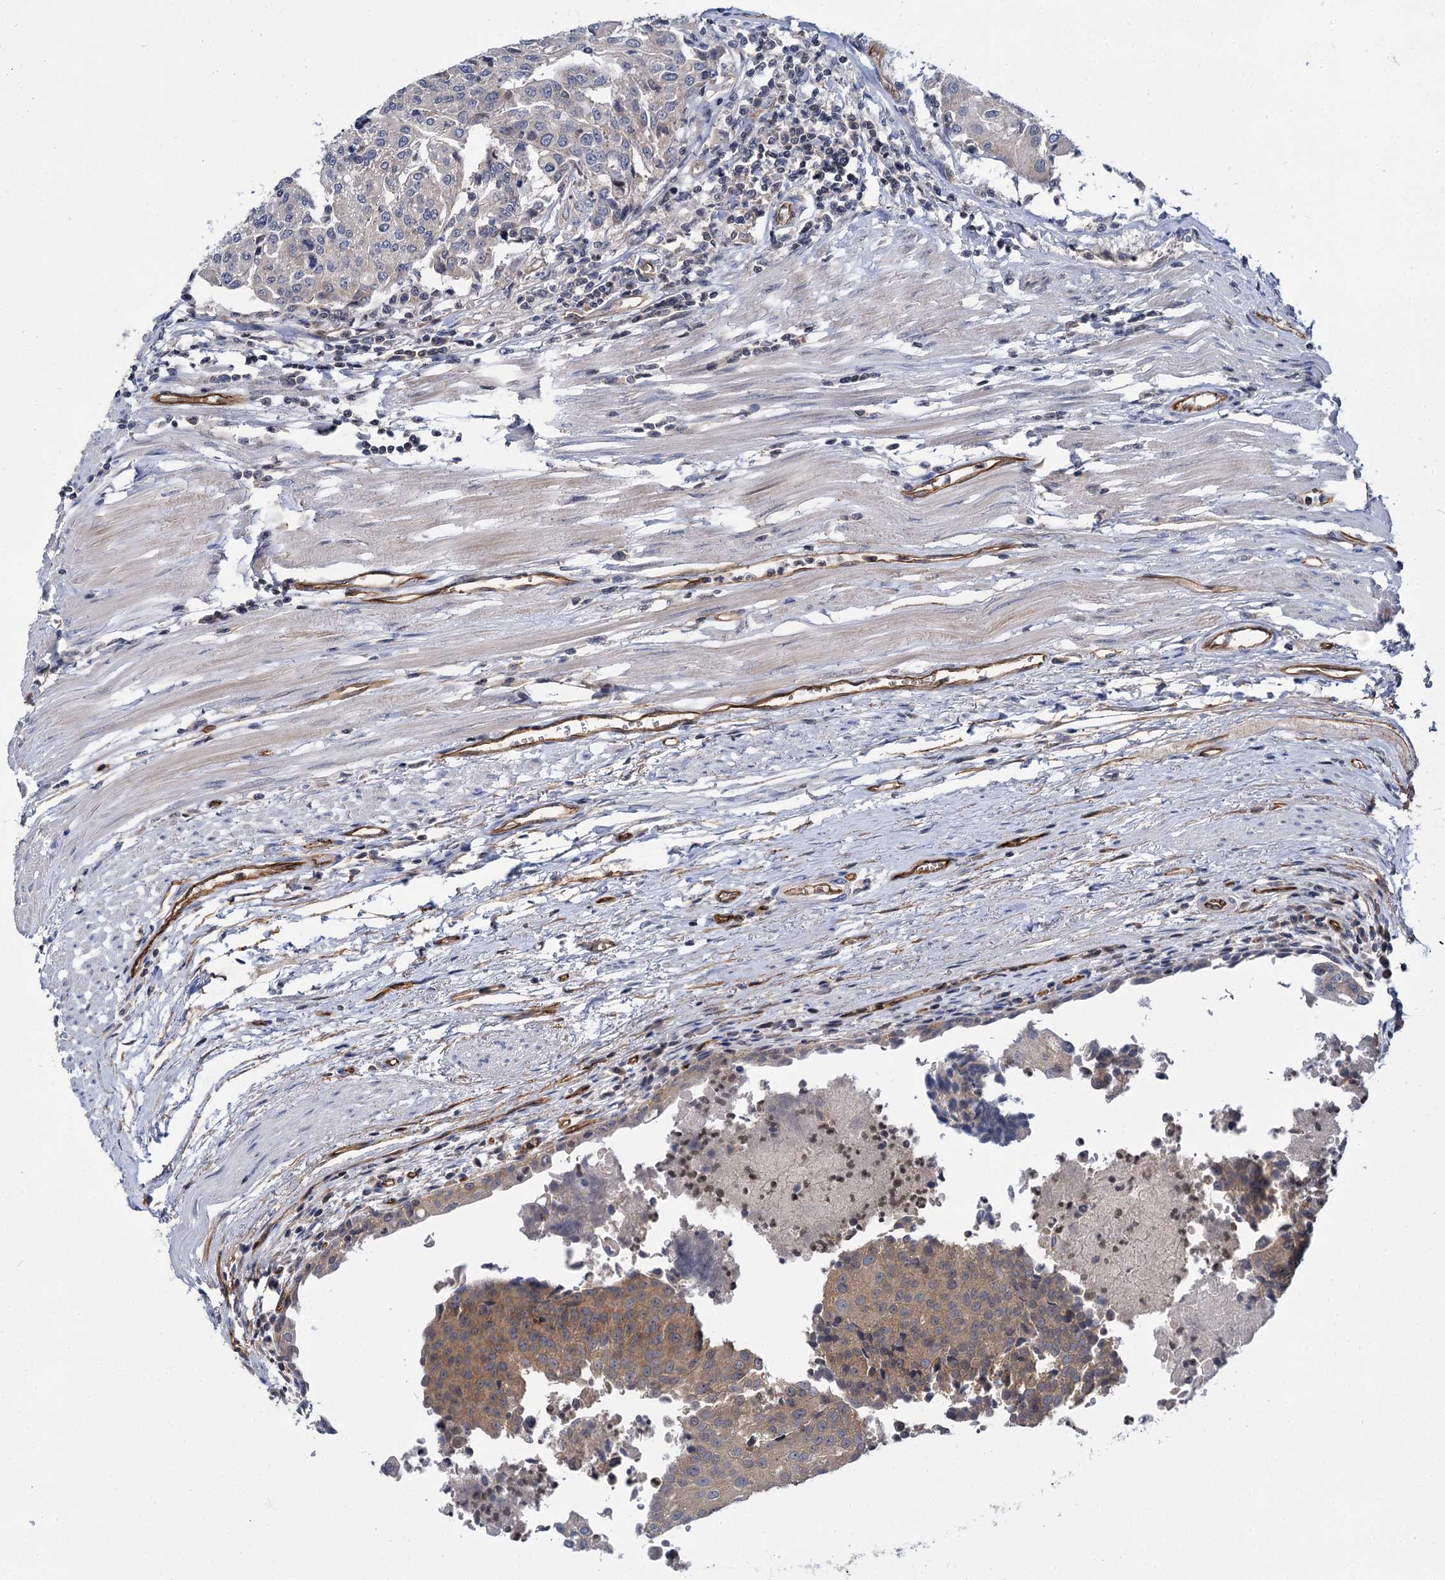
{"staining": {"intensity": "moderate", "quantity": "25%-75%", "location": "cytoplasmic/membranous"}, "tissue": "urothelial cancer", "cell_type": "Tumor cells", "image_type": "cancer", "snomed": [{"axis": "morphology", "description": "Urothelial carcinoma, High grade"}, {"axis": "topography", "description": "Urinary bladder"}], "caption": "IHC histopathology image of urothelial cancer stained for a protein (brown), which displays medium levels of moderate cytoplasmic/membranous expression in approximately 25%-75% of tumor cells.", "gene": "ABLIM1", "patient": {"sex": "female", "age": 85}}